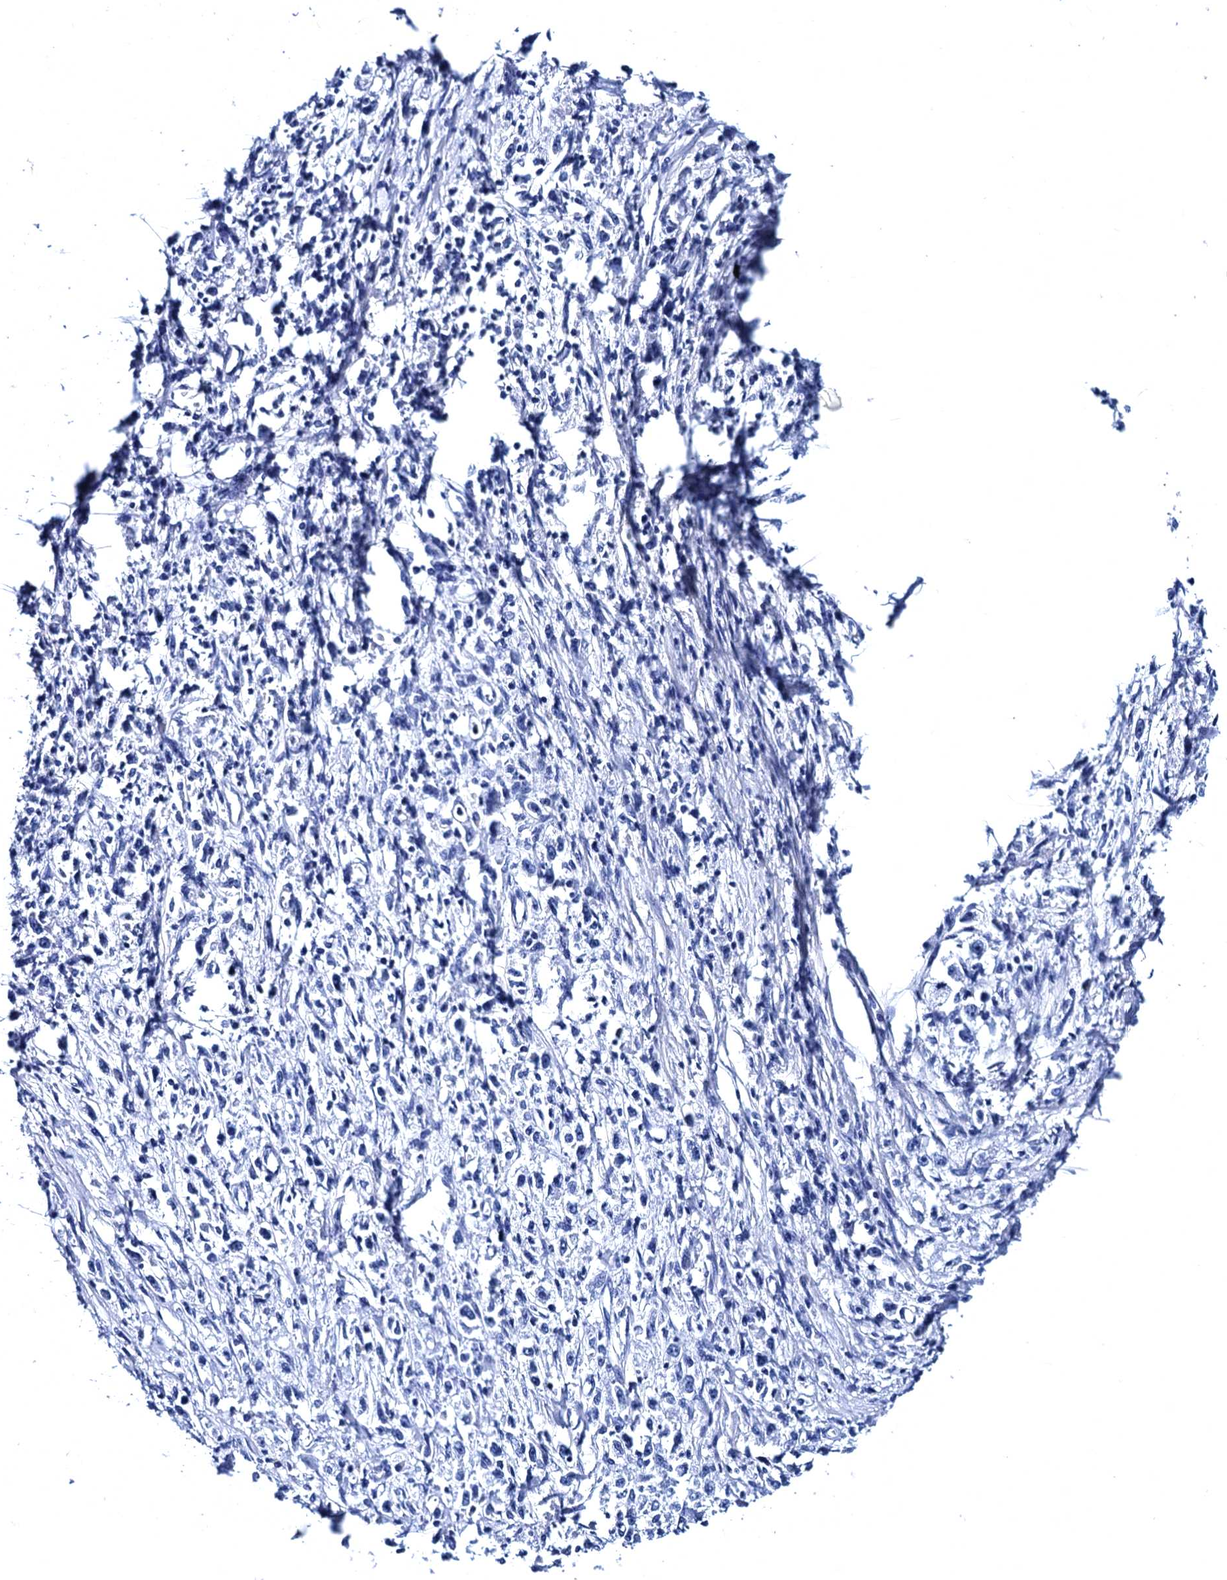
{"staining": {"intensity": "negative", "quantity": "none", "location": "none"}, "tissue": "stomach cancer", "cell_type": "Tumor cells", "image_type": "cancer", "snomed": [{"axis": "morphology", "description": "Adenocarcinoma, NOS"}, {"axis": "topography", "description": "Stomach"}], "caption": "This is an immunohistochemistry photomicrograph of human stomach adenocarcinoma. There is no expression in tumor cells.", "gene": "MYBPC3", "patient": {"sex": "female", "age": 59}}